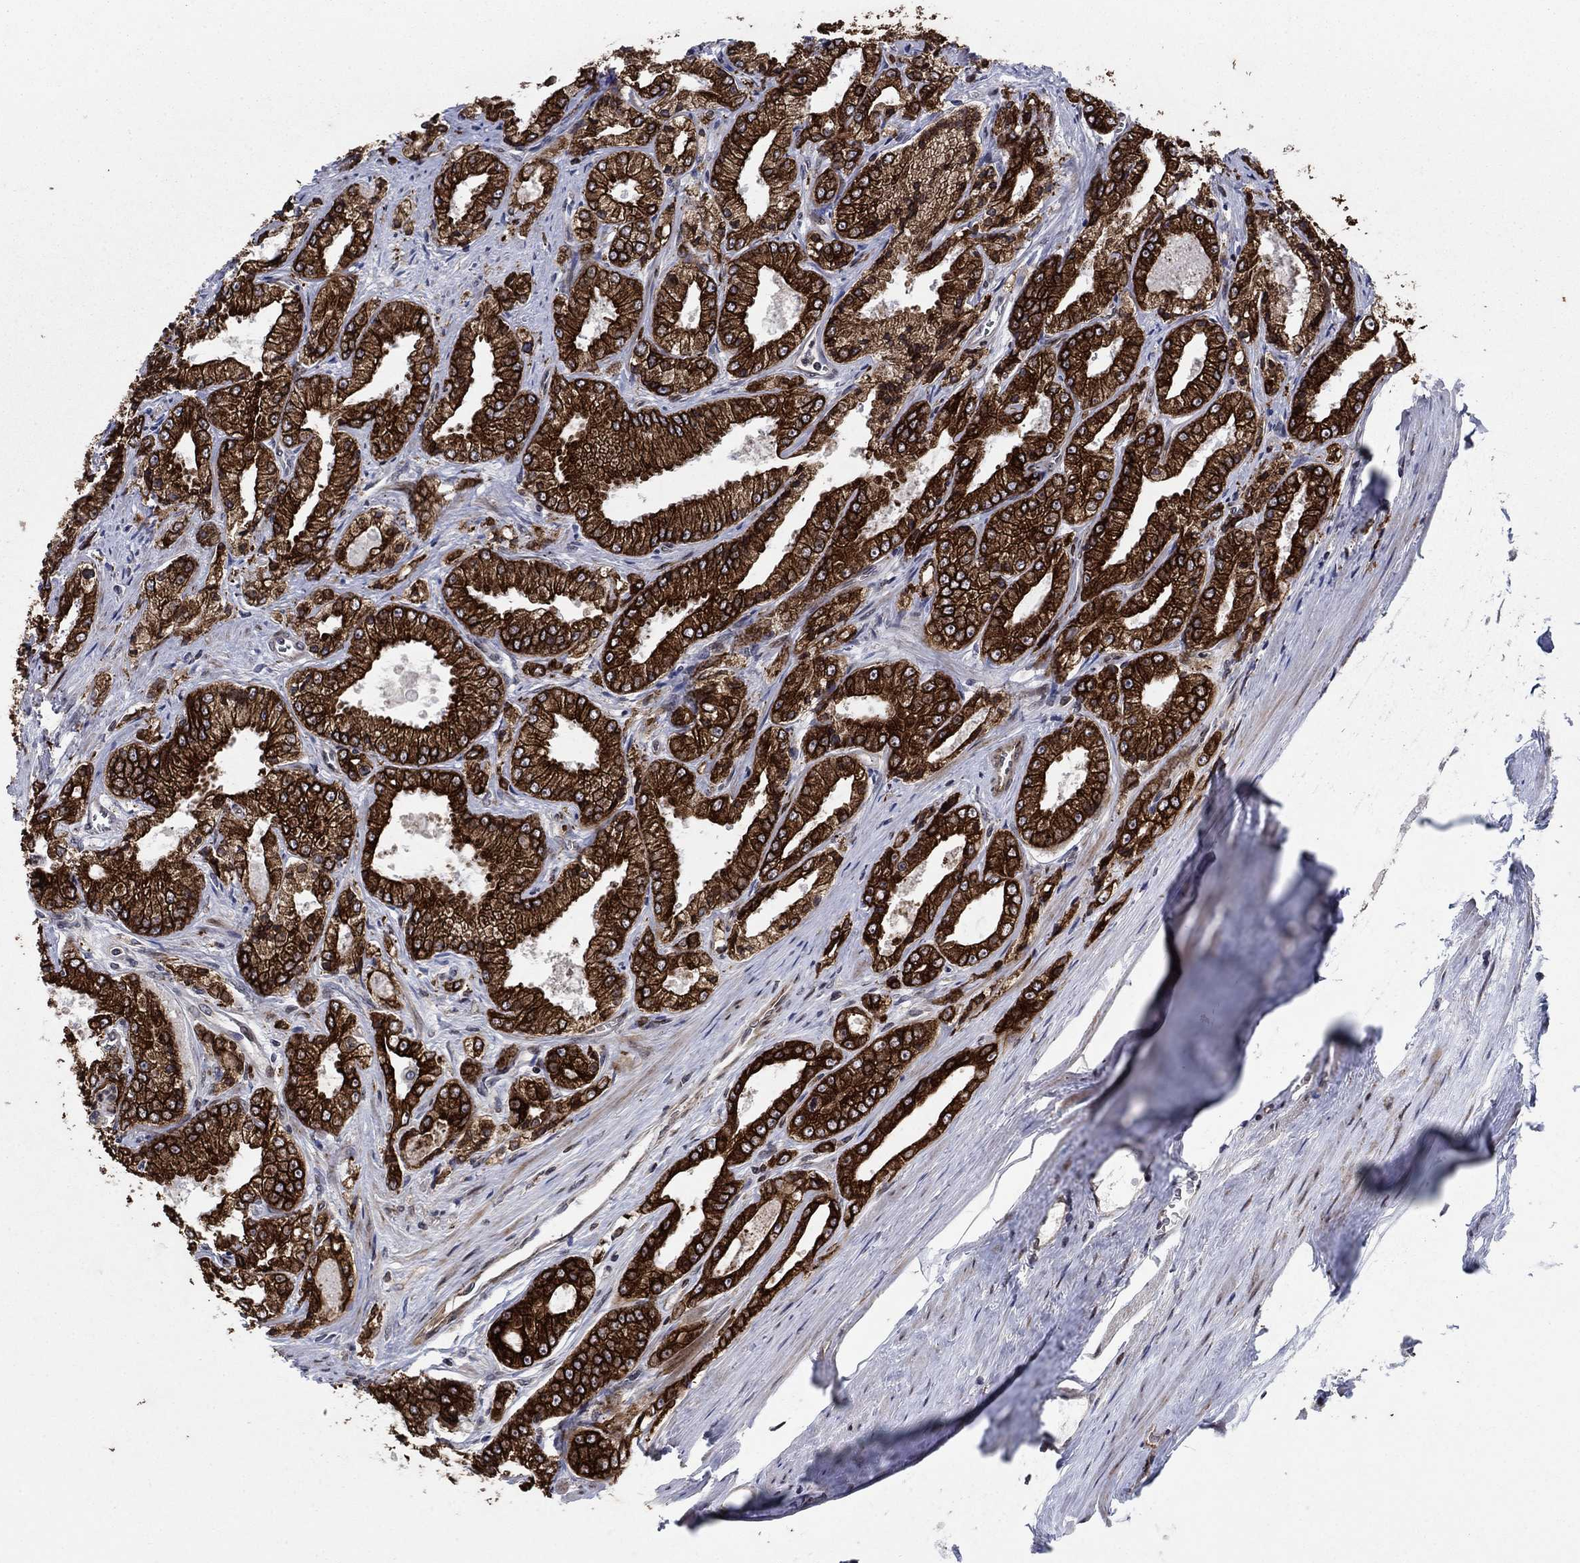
{"staining": {"intensity": "strong", "quantity": ">75%", "location": "cytoplasmic/membranous"}, "tissue": "prostate cancer", "cell_type": "Tumor cells", "image_type": "cancer", "snomed": [{"axis": "morphology", "description": "Adenocarcinoma, NOS"}, {"axis": "morphology", "description": "Adenocarcinoma, High grade"}, {"axis": "topography", "description": "Prostate"}], "caption": "DAB (3,3'-diaminobenzidine) immunohistochemical staining of human high-grade adenocarcinoma (prostate) reveals strong cytoplasmic/membranous protein staining in approximately >75% of tumor cells. The staining was performed using DAB to visualize the protein expression in brown, while the nuclei were stained in blue with hematoxylin (Magnification: 20x).", "gene": "DHRS7", "patient": {"sex": "male", "age": 70}}